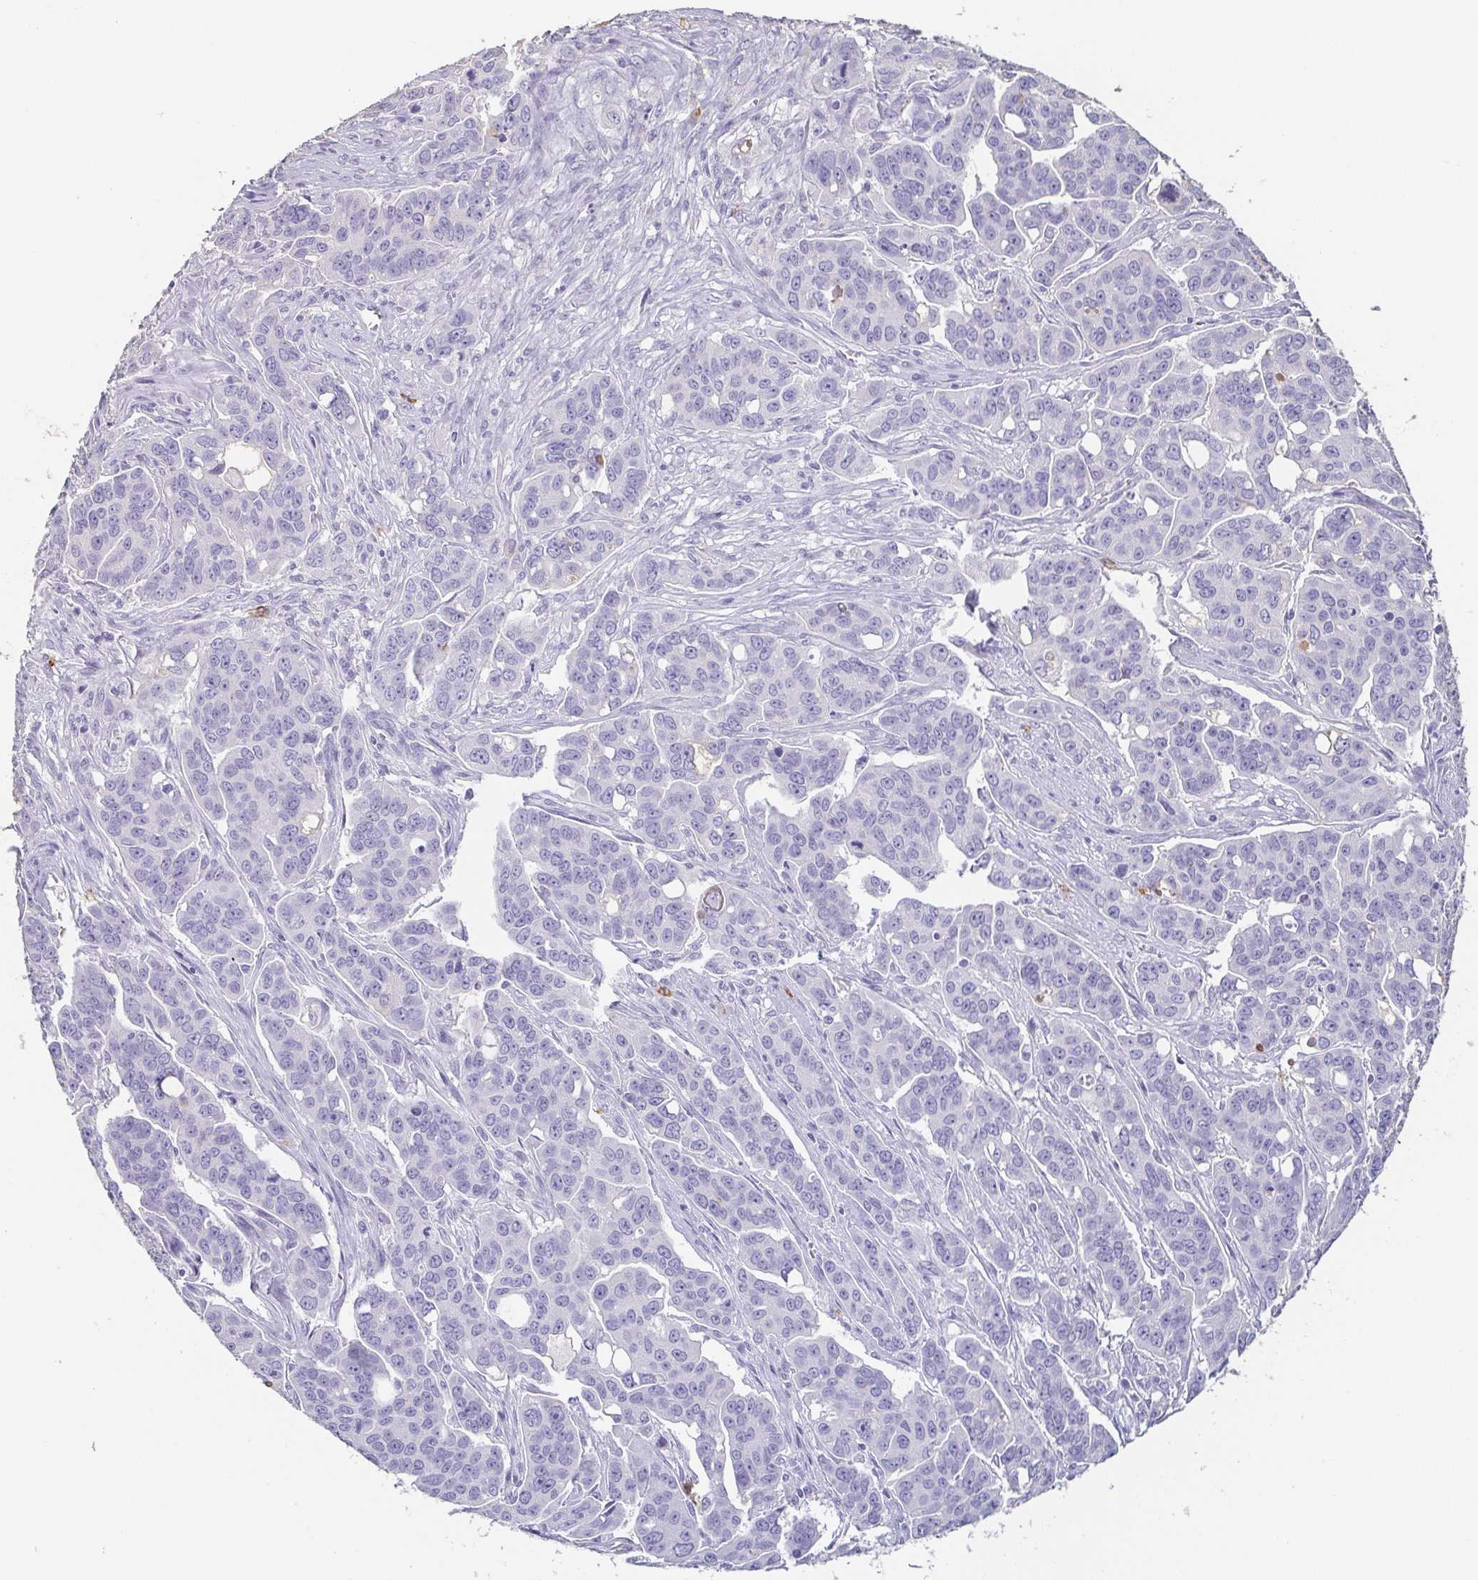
{"staining": {"intensity": "negative", "quantity": "none", "location": "none"}, "tissue": "ovarian cancer", "cell_type": "Tumor cells", "image_type": "cancer", "snomed": [{"axis": "morphology", "description": "Carcinoma, endometroid"}, {"axis": "topography", "description": "Ovary"}], "caption": "There is no significant staining in tumor cells of endometroid carcinoma (ovarian).", "gene": "BPIFA2", "patient": {"sex": "female", "age": 78}}